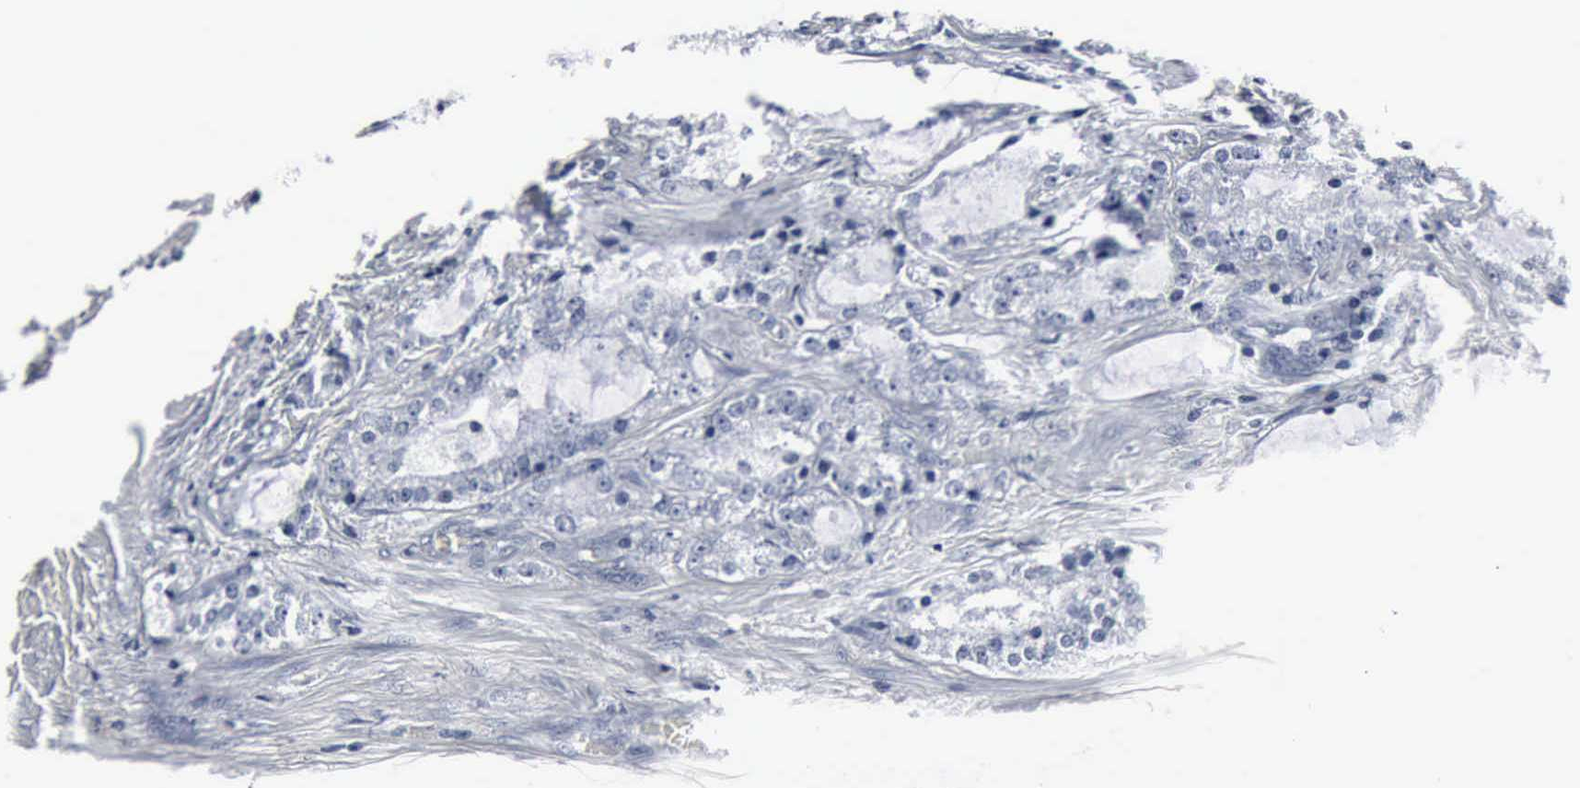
{"staining": {"intensity": "negative", "quantity": "none", "location": "none"}, "tissue": "prostate cancer", "cell_type": "Tumor cells", "image_type": "cancer", "snomed": [{"axis": "morphology", "description": "Adenocarcinoma, High grade"}, {"axis": "topography", "description": "Prostate"}], "caption": "Immunohistochemistry micrograph of human high-grade adenocarcinoma (prostate) stained for a protein (brown), which shows no staining in tumor cells. (DAB immunohistochemistry, high magnification).", "gene": "SNAP25", "patient": {"sex": "male", "age": 63}}